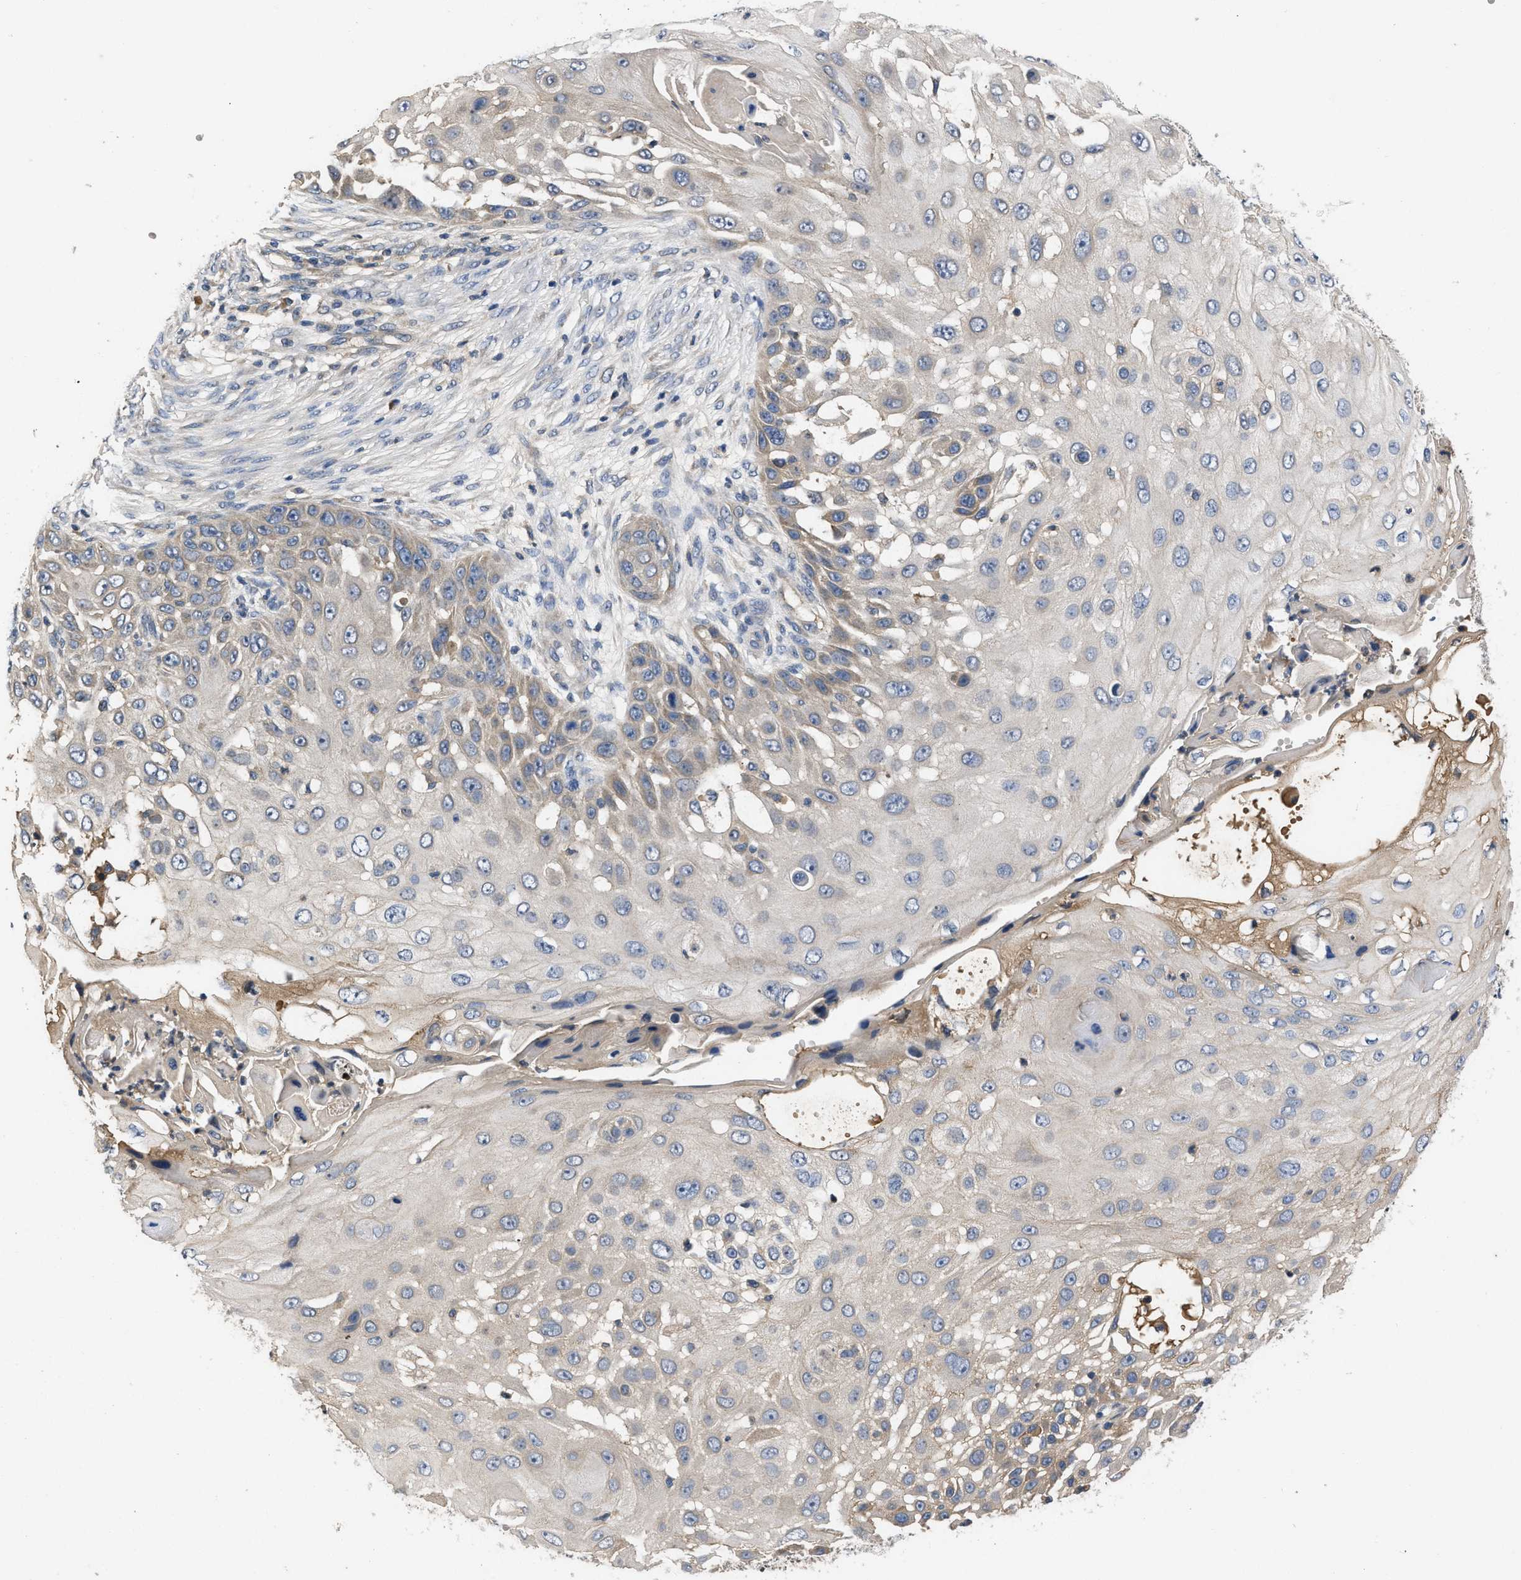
{"staining": {"intensity": "weak", "quantity": "<25%", "location": "cytoplasmic/membranous"}, "tissue": "skin cancer", "cell_type": "Tumor cells", "image_type": "cancer", "snomed": [{"axis": "morphology", "description": "Squamous cell carcinoma, NOS"}, {"axis": "topography", "description": "Skin"}], "caption": "Immunohistochemistry (IHC) of human skin cancer (squamous cell carcinoma) demonstrates no staining in tumor cells. The staining was performed using DAB (3,3'-diaminobenzidine) to visualize the protein expression in brown, while the nuclei were stained in blue with hematoxylin (Magnification: 20x).", "gene": "VPS4A", "patient": {"sex": "female", "age": 44}}